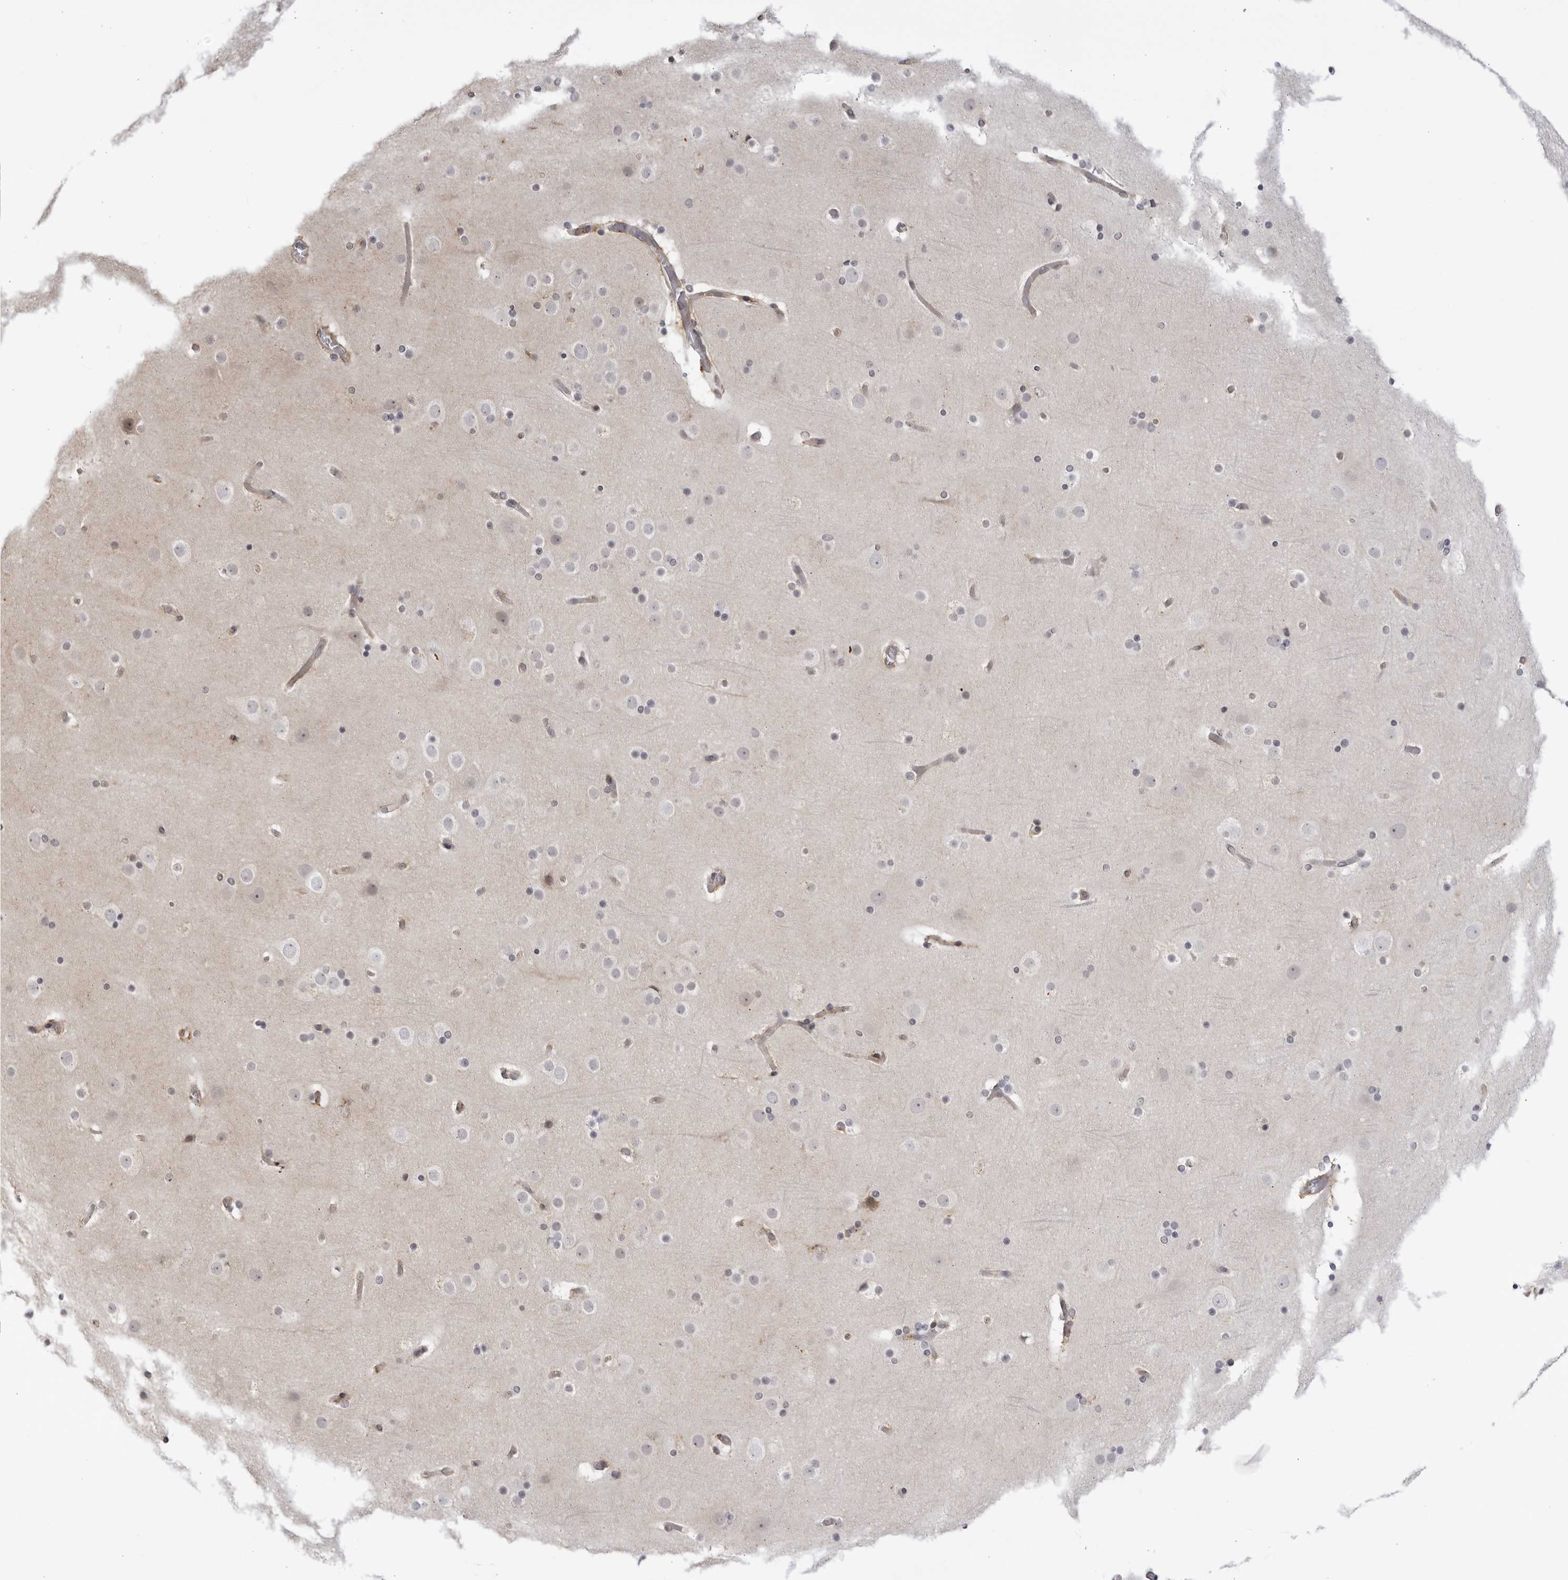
{"staining": {"intensity": "moderate", "quantity": "25%-75%", "location": "cytoplasmic/membranous"}, "tissue": "cerebral cortex", "cell_type": "Endothelial cells", "image_type": "normal", "snomed": [{"axis": "morphology", "description": "Normal tissue, NOS"}, {"axis": "topography", "description": "Cerebral cortex"}], "caption": "Unremarkable cerebral cortex demonstrates moderate cytoplasmic/membranous positivity in approximately 25%-75% of endothelial cells.", "gene": "CNBD1", "patient": {"sex": "male", "age": 57}}